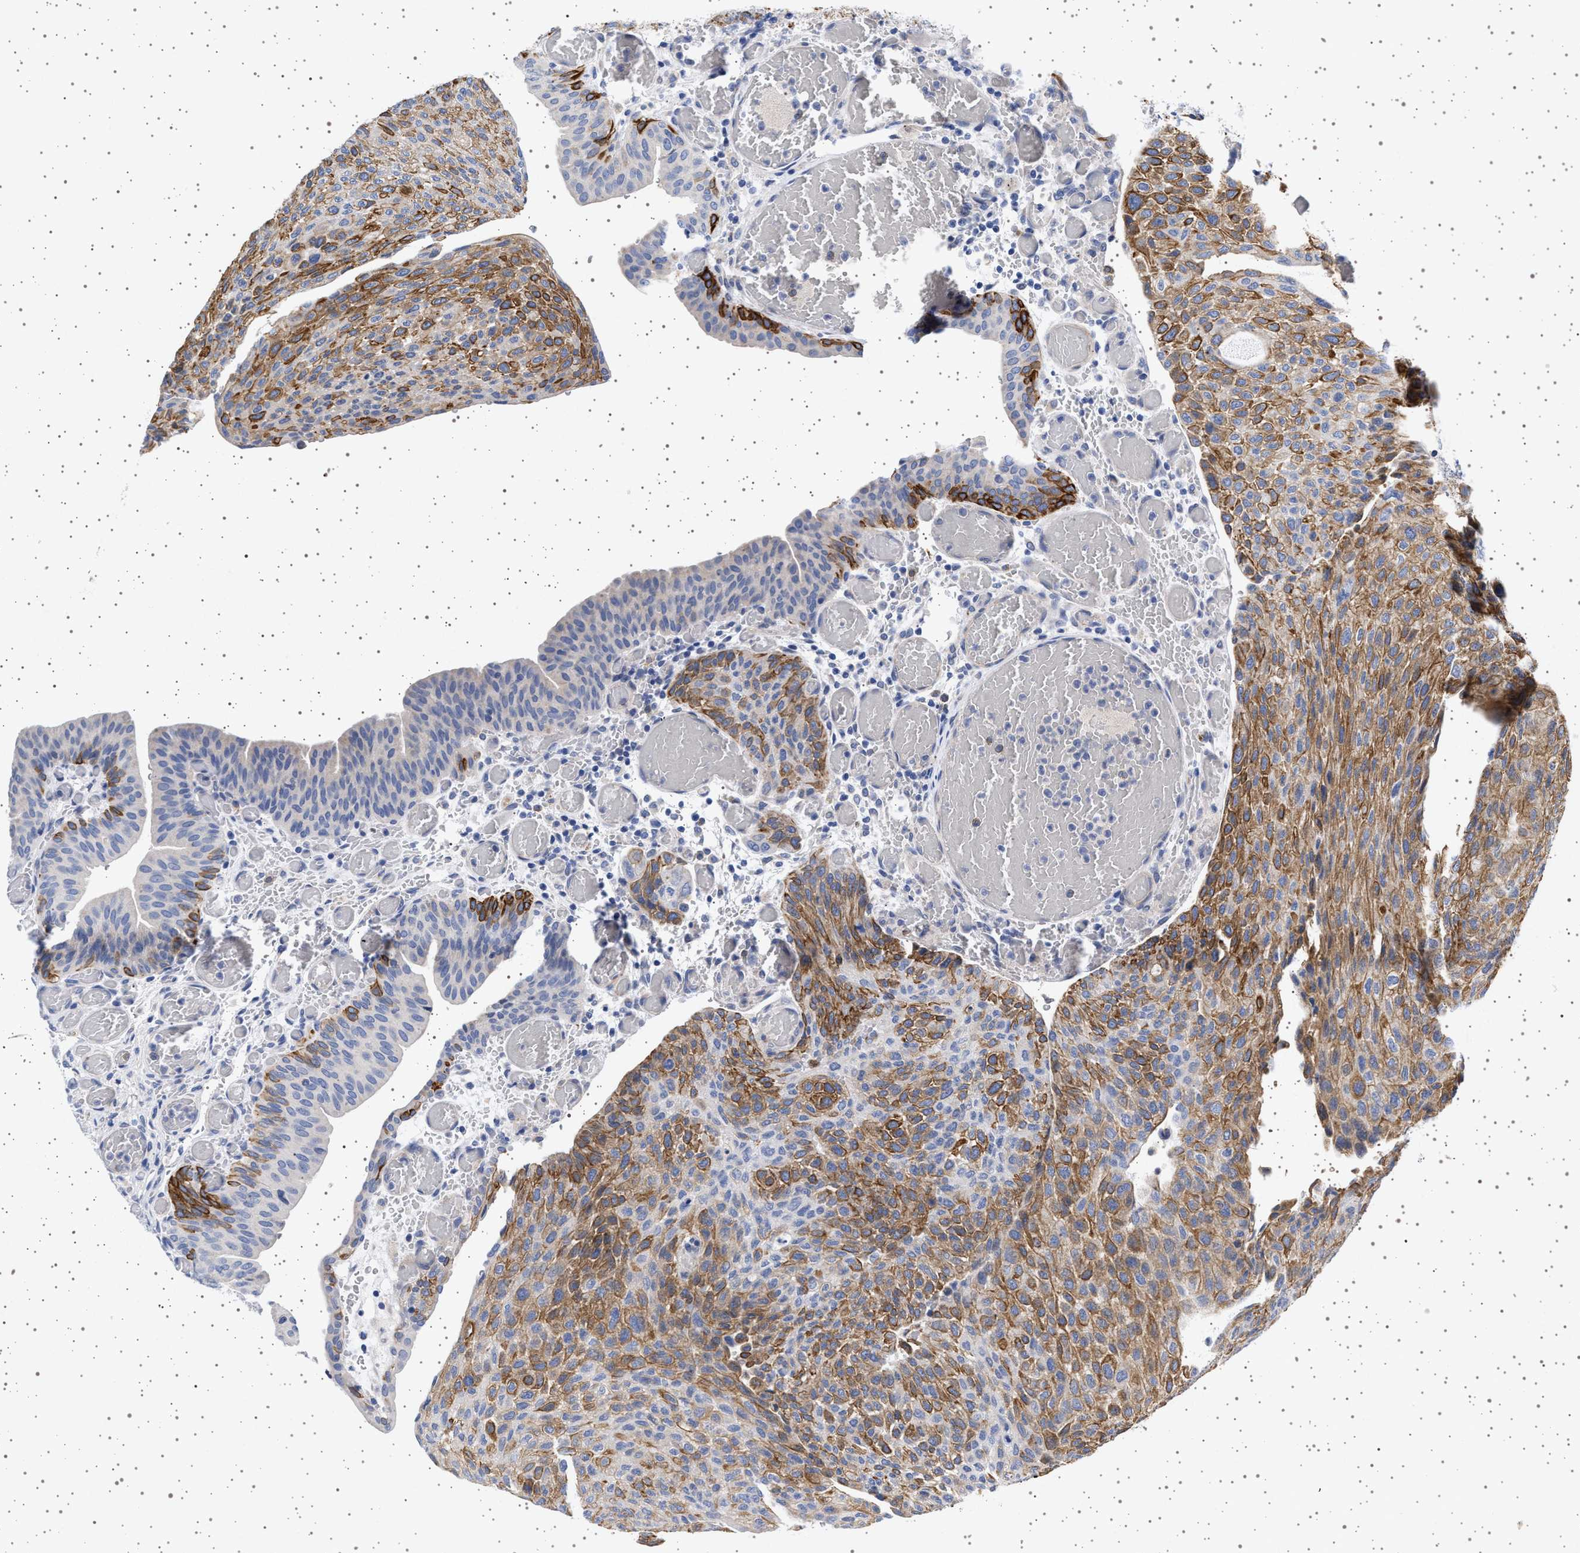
{"staining": {"intensity": "moderate", "quantity": ">75%", "location": "cytoplasmic/membranous"}, "tissue": "urothelial cancer", "cell_type": "Tumor cells", "image_type": "cancer", "snomed": [{"axis": "morphology", "description": "Urothelial carcinoma, Low grade"}, {"axis": "morphology", "description": "Urothelial carcinoma, High grade"}, {"axis": "topography", "description": "Urinary bladder"}], "caption": "Tumor cells reveal medium levels of moderate cytoplasmic/membranous positivity in about >75% of cells in urothelial cancer. (Brightfield microscopy of DAB IHC at high magnification).", "gene": "TRMT10B", "patient": {"sex": "male", "age": 35}}